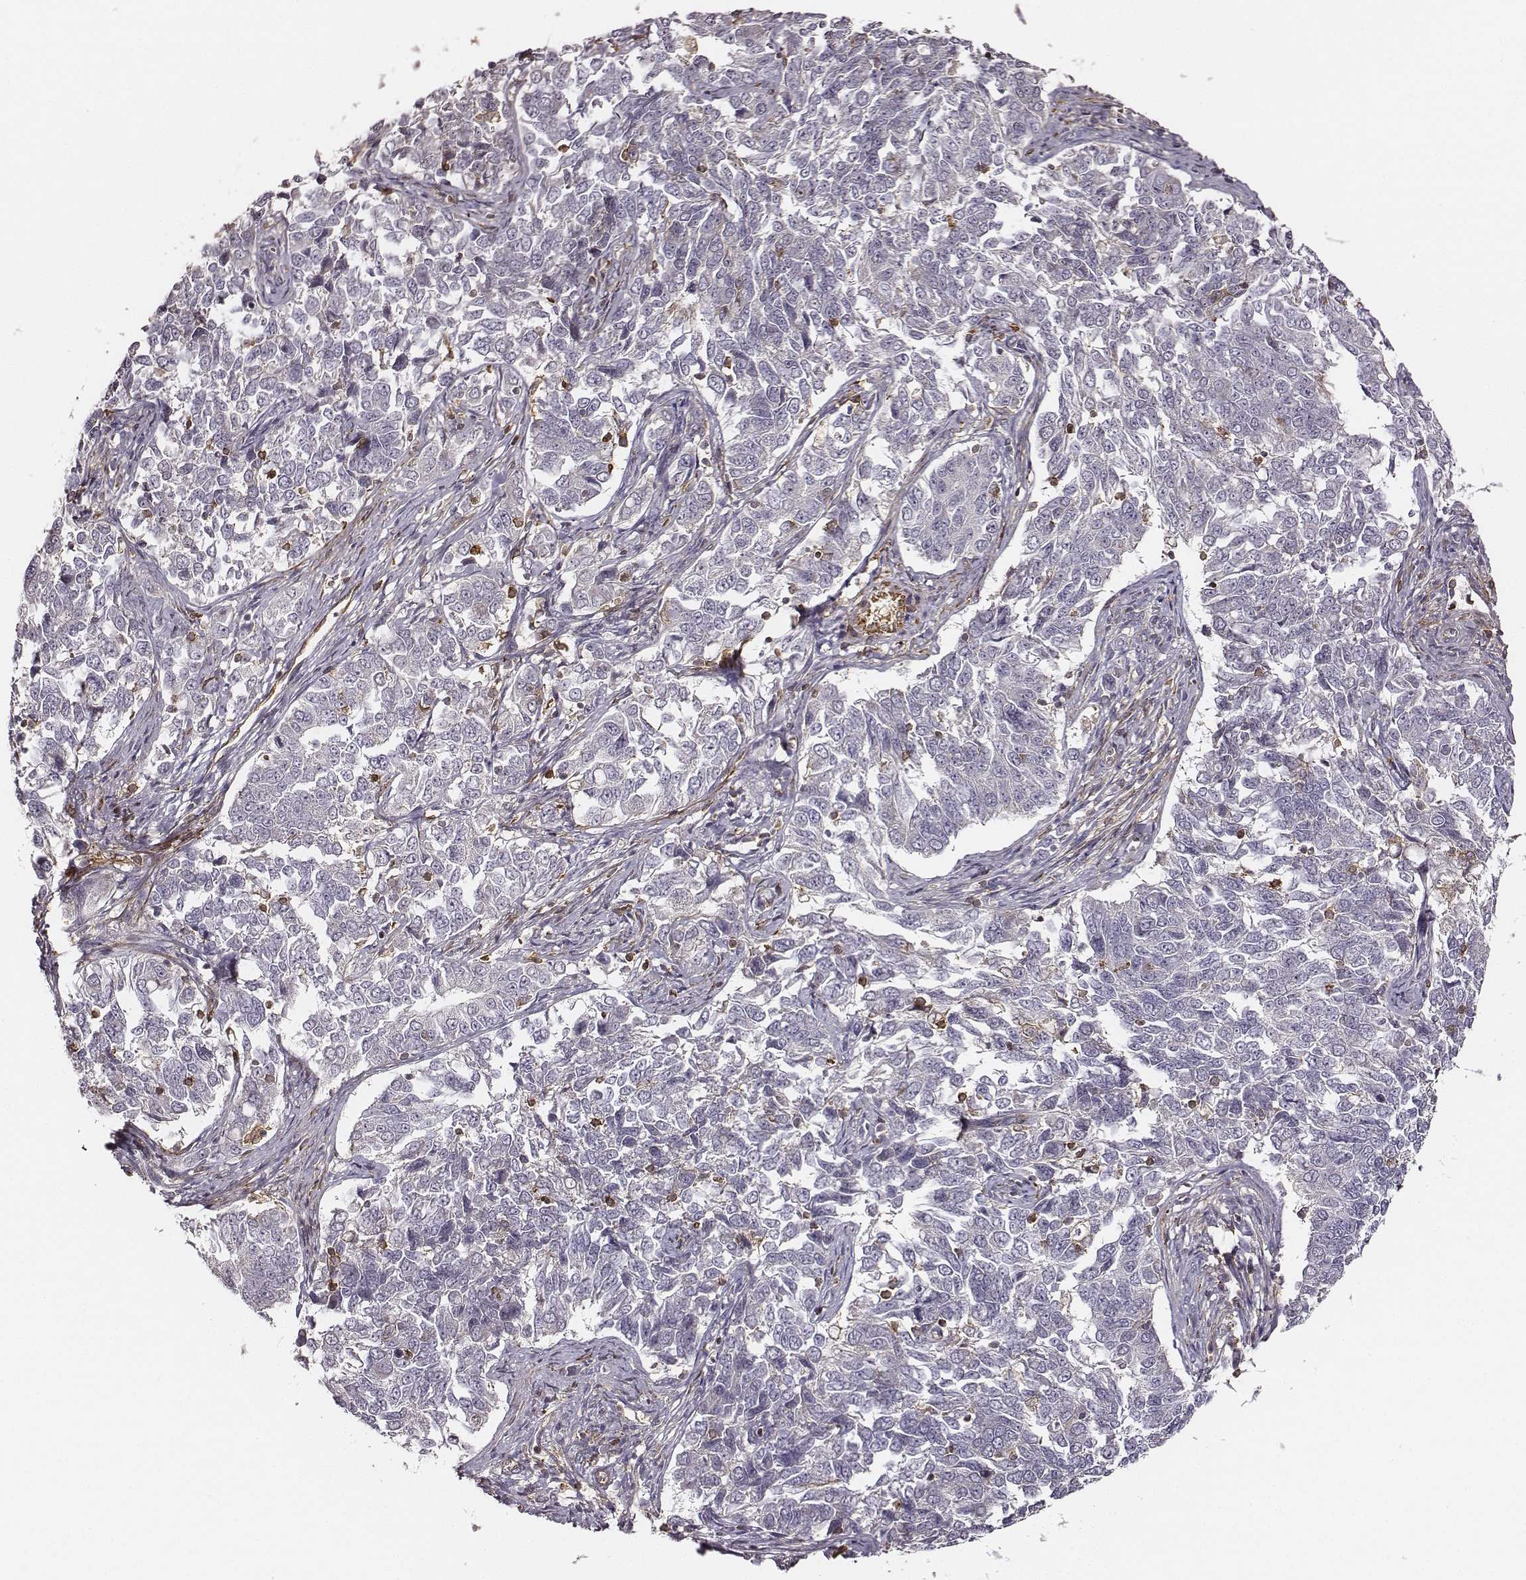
{"staining": {"intensity": "negative", "quantity": "none", "location": "none"}, "tissue": "endometrial cancer", "cell_type": "Tumor cells", "image_type": "cancer", "snomed": [{"axis": "morphology", "description": "Adenocarcinoma, NOS"}, {"axis": "topography", "description": "Endometrium"}], "caption": "Endometrial adenocarcinoma was stained to show a protein in brown. There is no significant expression in tumor cells.", "gene": "ZYX", "patient": {"sex": "female", "age": 43}}